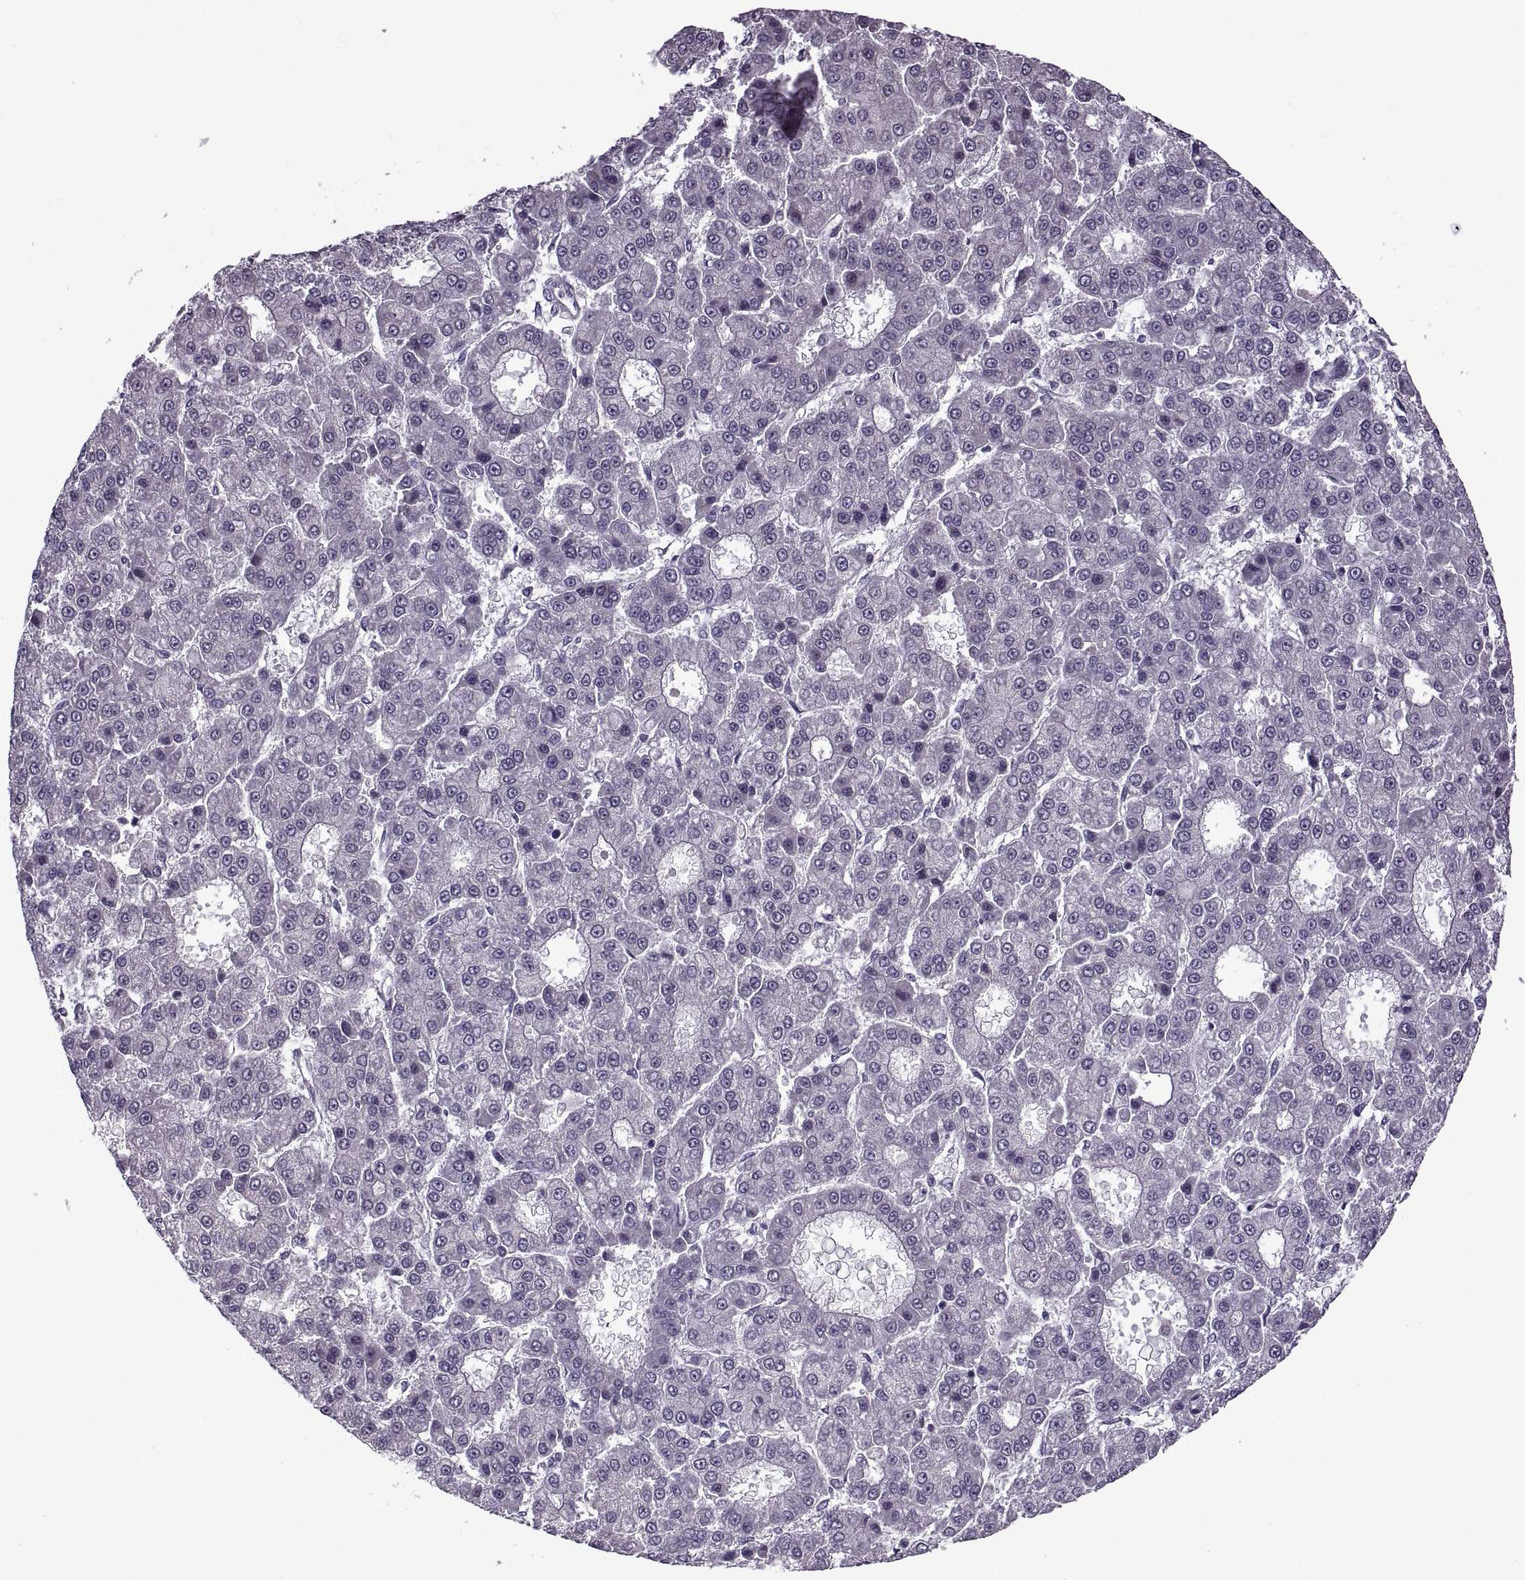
{"staining": {"intensity": "negative", "quantity": "none", "location": "none"}, "tissue": "liver cancer", "cell_type": "Tumor cells", "image_type": "cancer", "snomed": [{"axis": "morphology", "description": "Carcinoma, Hepatocellular, NOS"}, {"axis": "topography", "description": "Liver"}], "caption": "This photomicrograph is of liver hepatocellular carcinoma stained with IHC to label a protein in brown with the nuclei are counter-stained blue. There is no staining in tumor cells.", "gene": "PRSS37", "patient": {"sex": "male", "age": 70}}